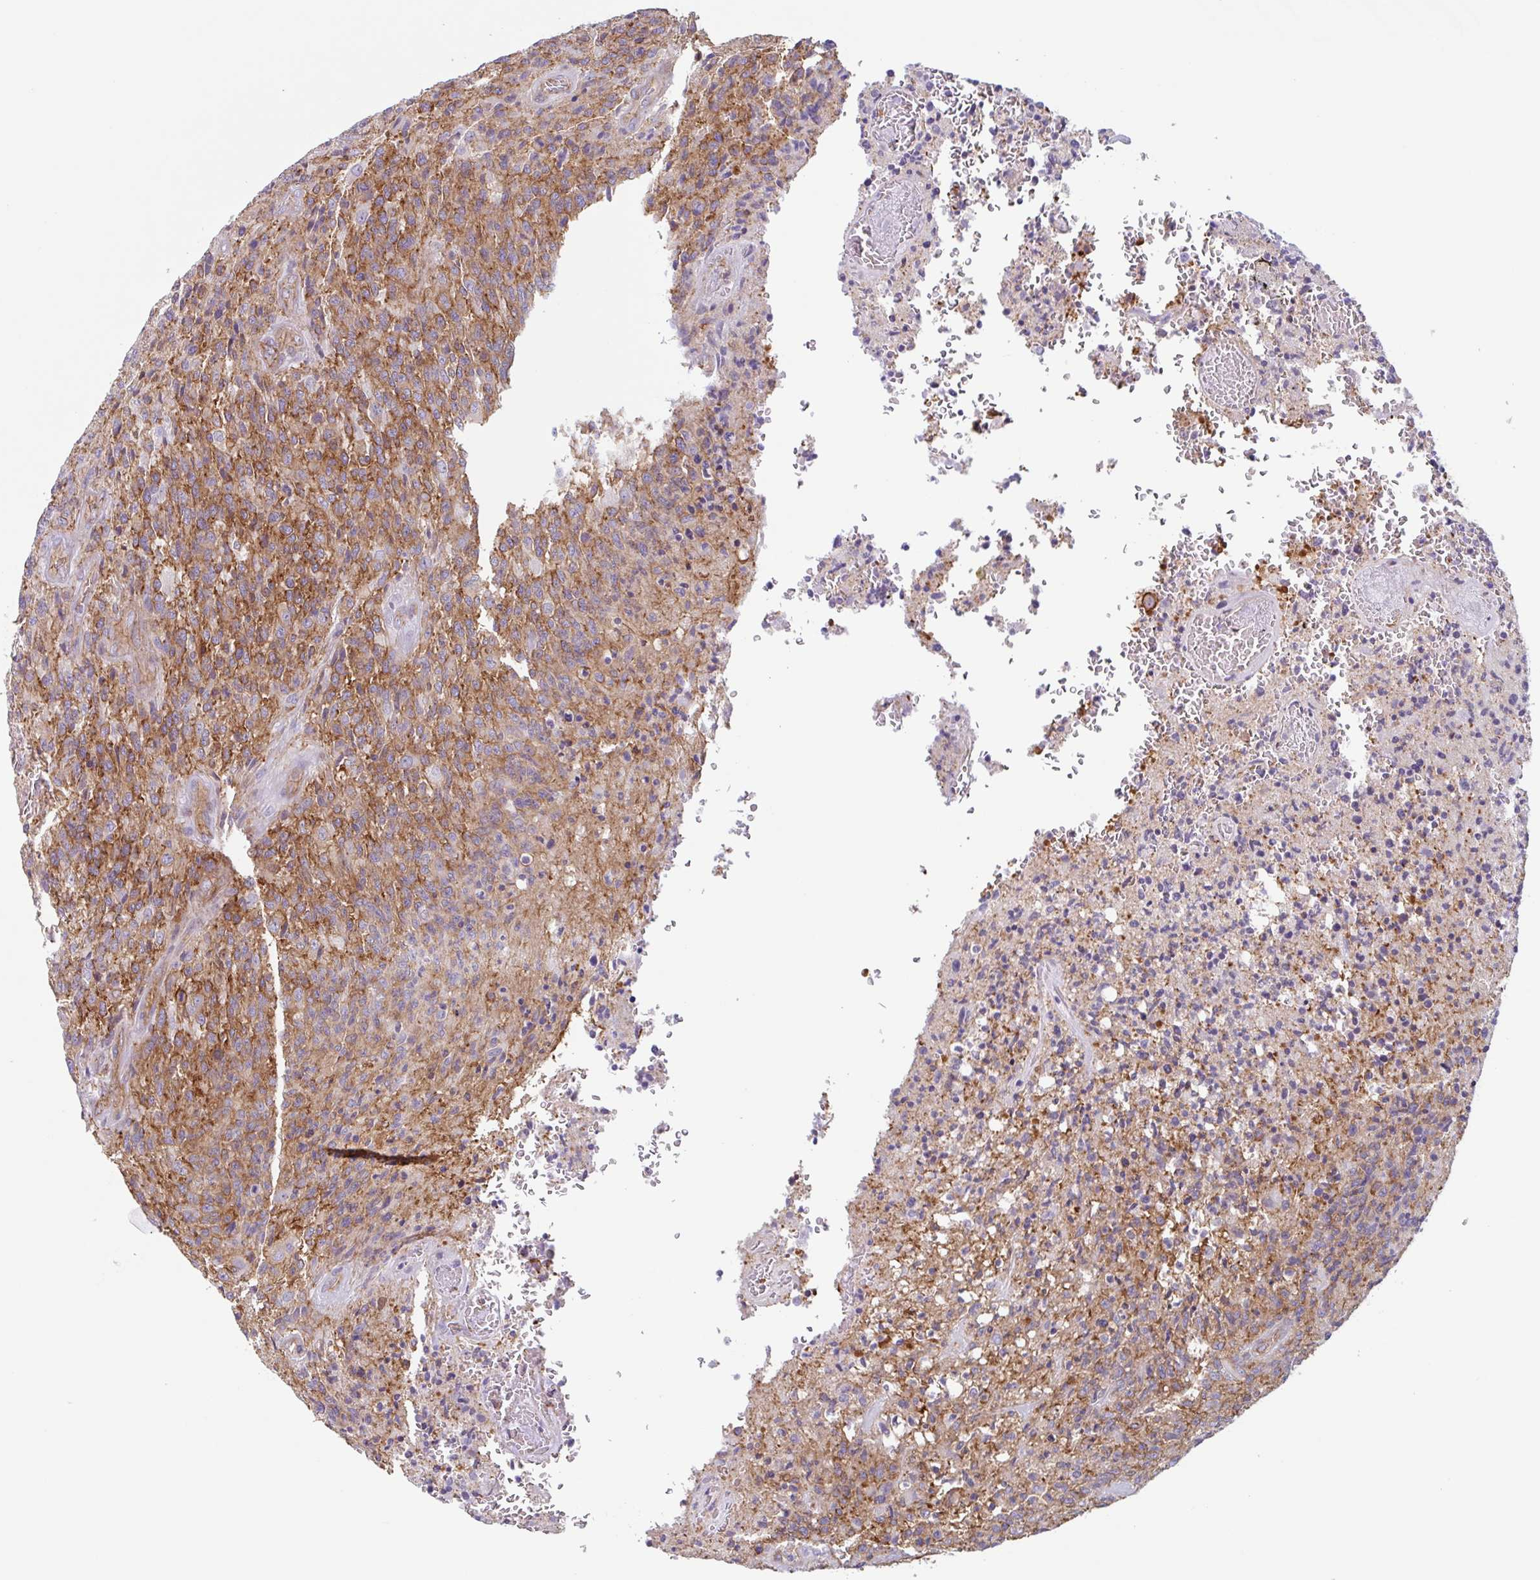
{"staining": {"intensity": "moderate", "quantity": ">75%", "location": "cytoplasmic/membranous"}, "tissue": "glioma", "cell_type": "Tumor cells", "image_type": "cancer", "snomed": [{"axis": "morphology", "description": "Glioma, malignant, High grade"}, {"axis": "topography", "description": "Brain"}], "caption": "Human glioma stained for a protein (brown) reveals moderate cytoplasmic/membranous positive expression in about >75% of tumor cells.", "gene": "MYH10", "patient": {"sex": "male", "age": 36}}